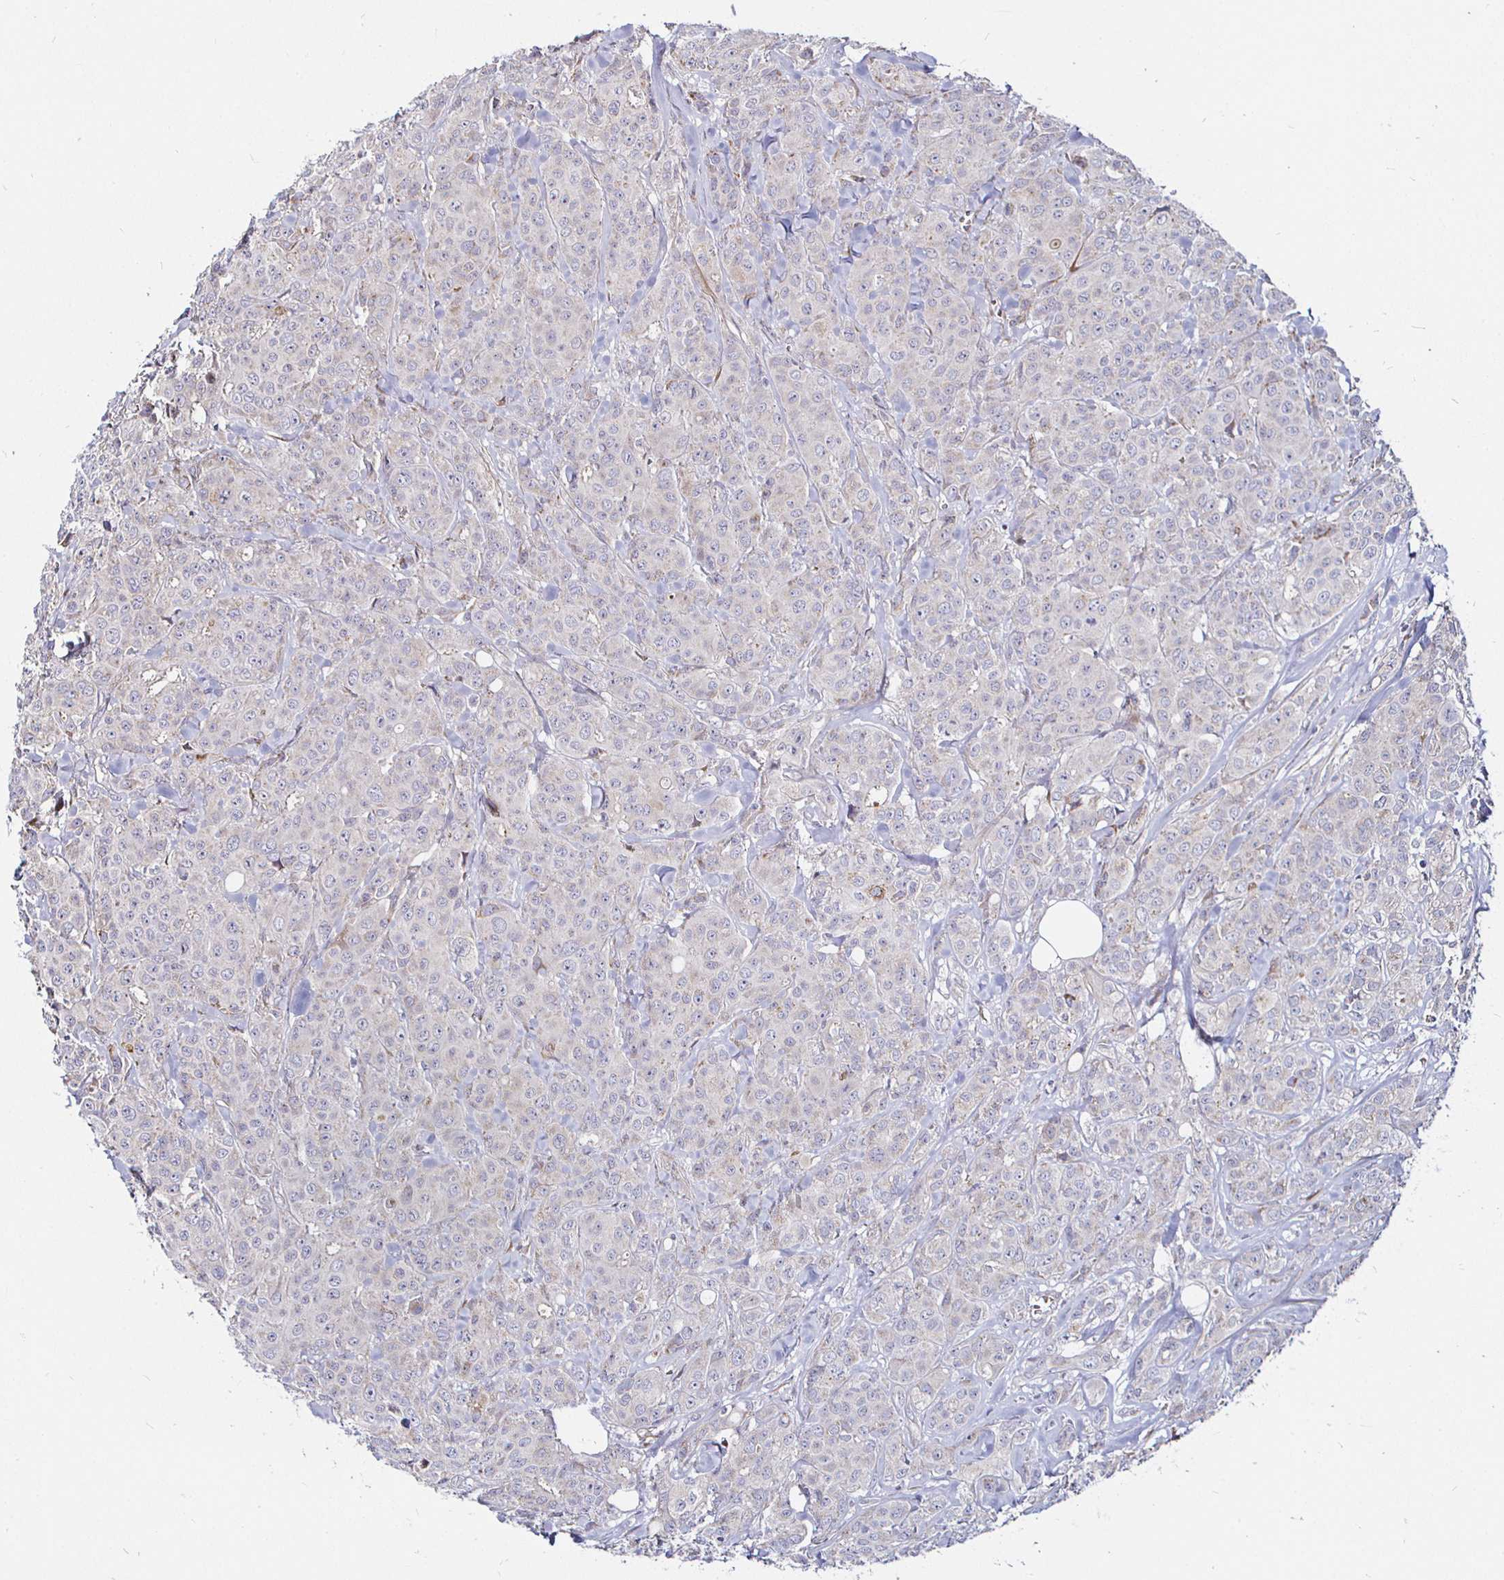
{"staining": {"intensity": "moderate", "quantity": "<25%", "location": "cytoplasmic/membranous"}, "tissue": "breast cancer", "cell_type": "Tumor cells", "image_type": "cancer", "snomed": [{"axis": "morphology", "description": "Normal tissue, NOS"}, {"axis": "morphology", "description": "Duct carcinoma"}, {"axis": "topography", "description": "Breast"}], "caption": "Intraductal carcinoma (breast) was stained to show a protein in brown. There is low levels of moderate cytoplasmic/membranous positivity in approximately <25% of tumor cells.", "gene": "ATG3", "patient": {"sex": "female", "age": 43}}